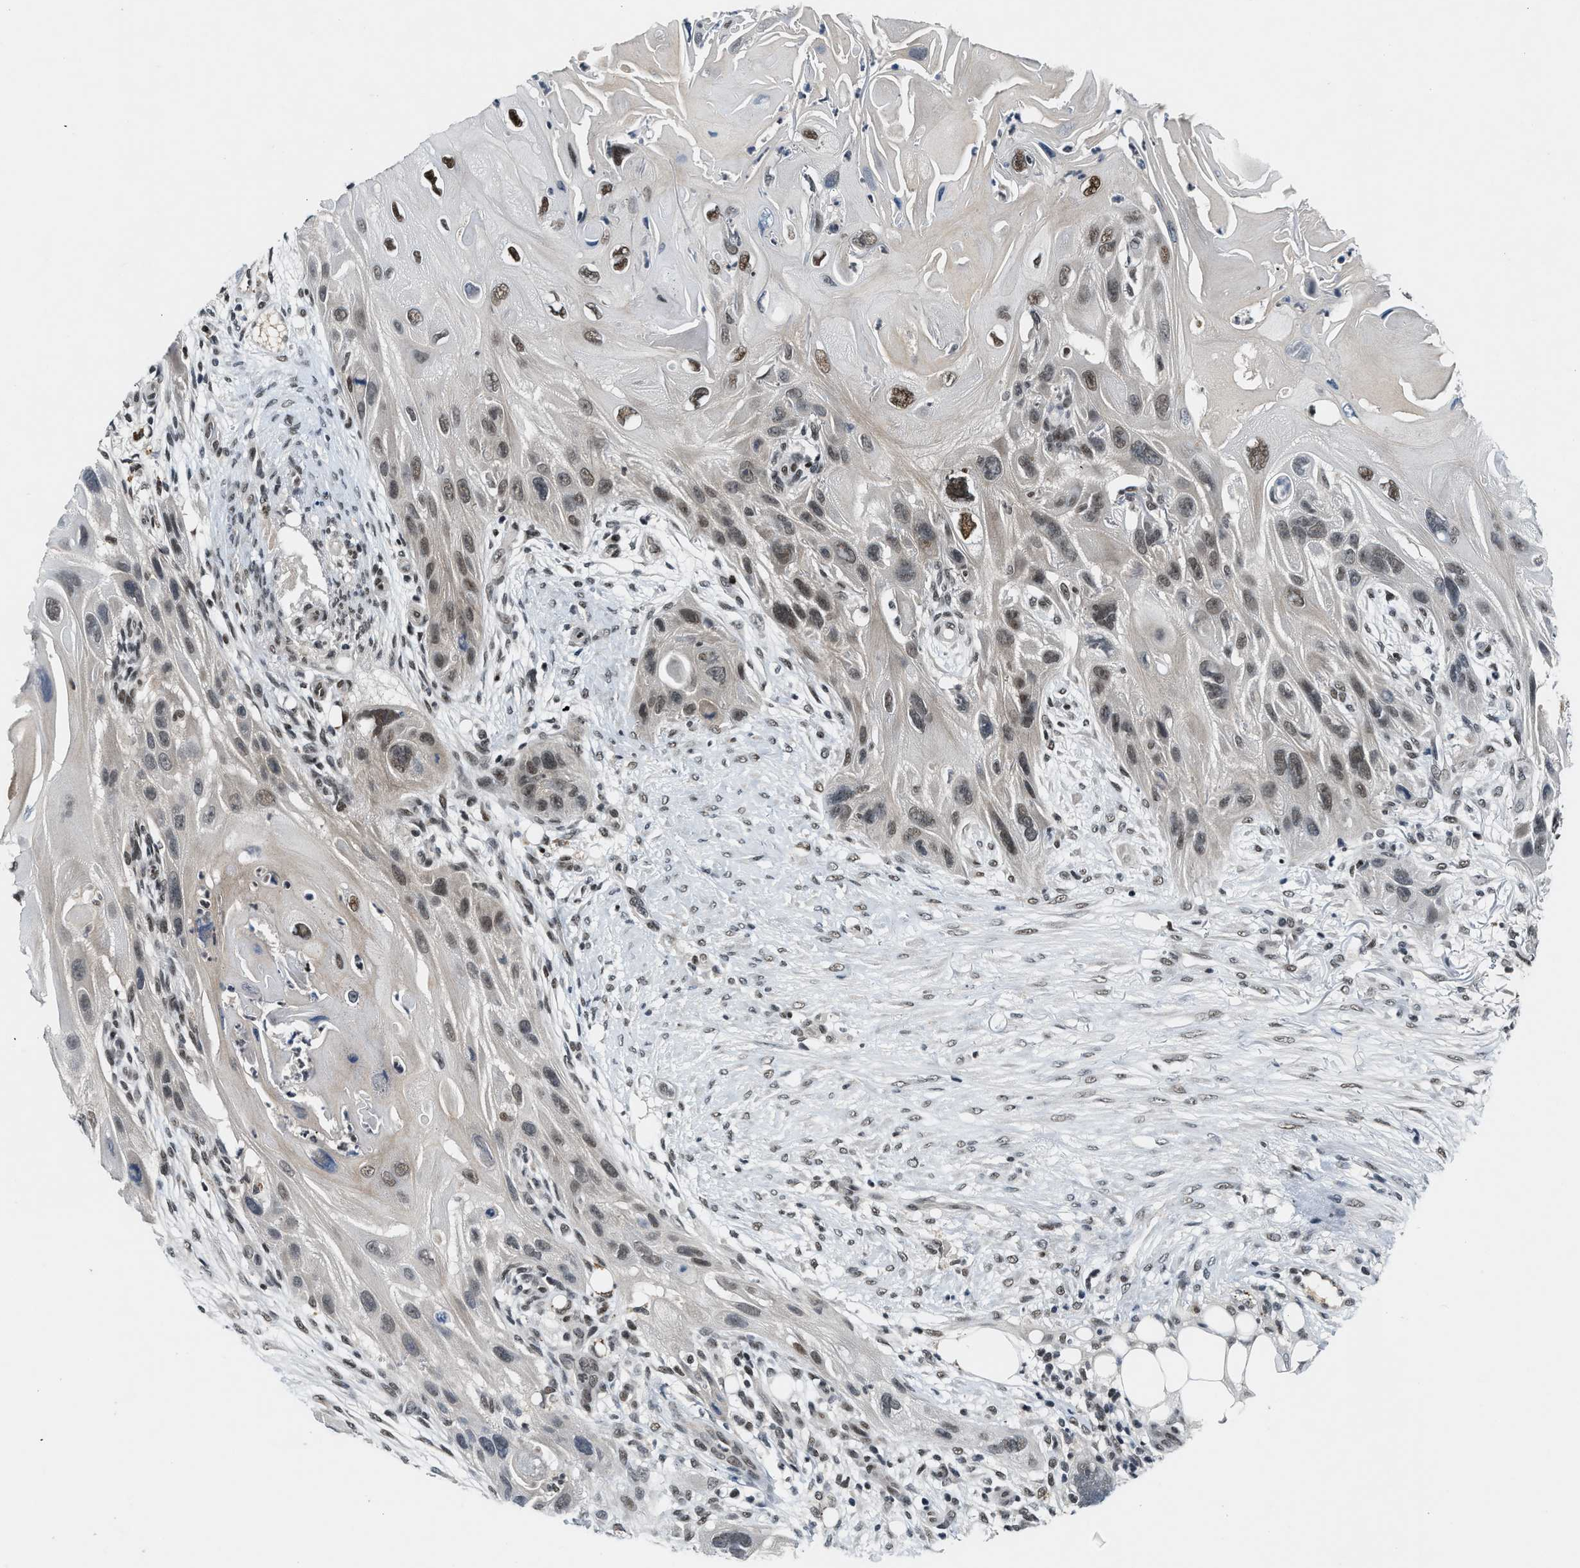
{"staining": {"intensity": "moderate", "quantity": ">75%", "location": "nuclear"}, "tissue": "skin cancer", "cell_type": "Tumor cells", "image_type": "cancer", "snomed": [{"axis": "morphology", "description": "Squamous cell carcinoma, NOS"}, {"axis": "topography", "description": "Skin"}], "caption": "Immunohistochemistry (IHC) (DAB (3,3'-diaminobenzidine)) staining of human skin cancer (squamous cell carcinoma) exhibits moderate nuclear protein staining in about >75% of tumor cells. (DAB IHC, brown staining for protein, blue staining for nuclei).", "gene": "NCOA1", "patient": {"sex": "female", "age": 77}}